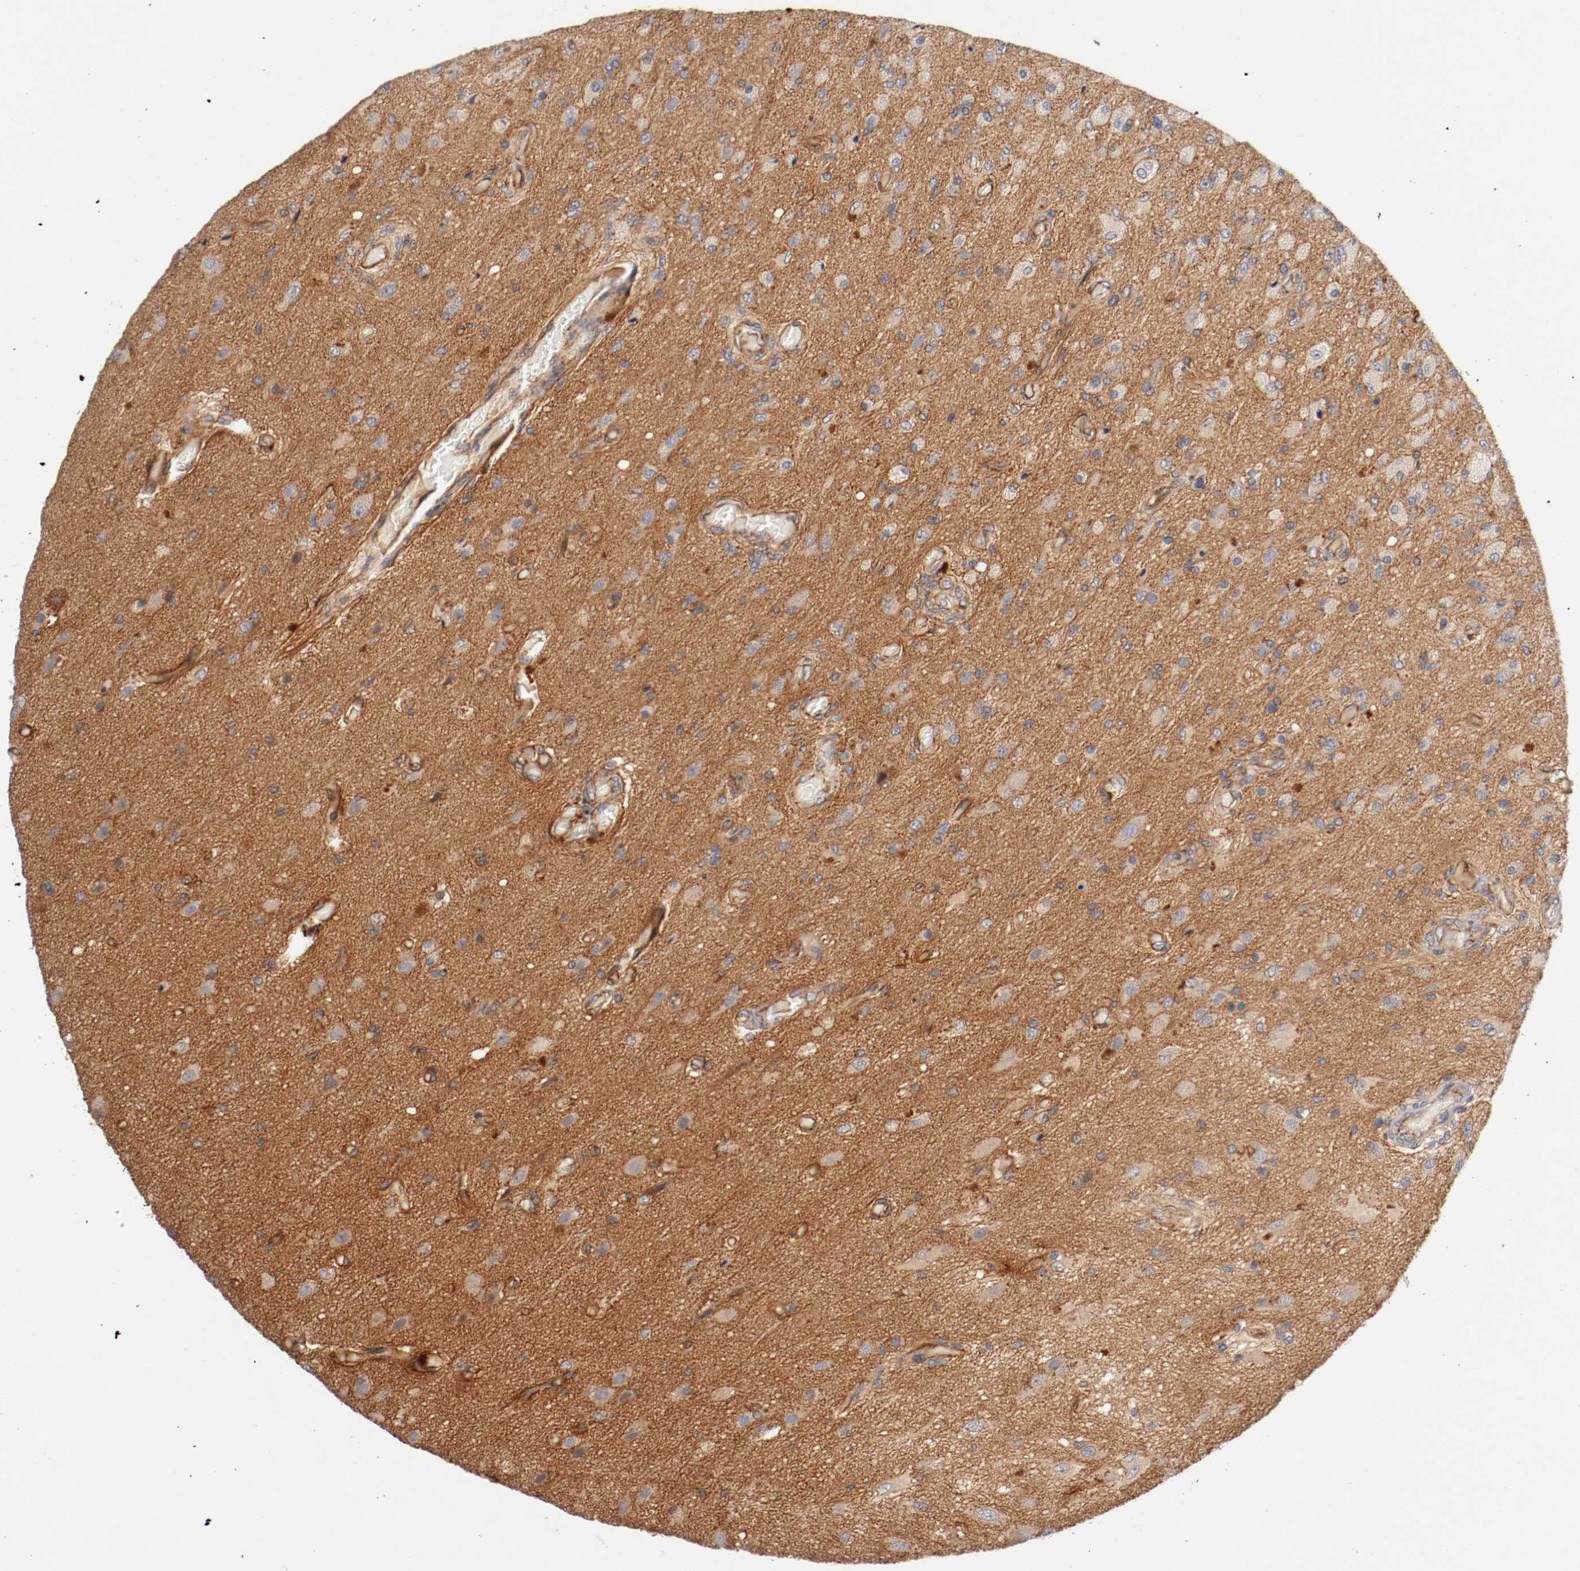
{"staining": {"intensity": "negative", "quantity": "none", "location": "none"}, "tissue": "glioma", "cell_type": "Tumor cells", "image_type": "cancer", "snomed": [{"axis": "morphology", "description": "Normal tissue, NOS"}, {"axis": "morphology", "description": "Glioma, malignant, High grade"}, {"axis": "topography", "description": "Cerebral cortex"}], "caption": "A photomicrograph of human glioma is negative for staining in tumor cells.", "gene": "TYK2", "patient": {"sex": "male", "age": 77}}